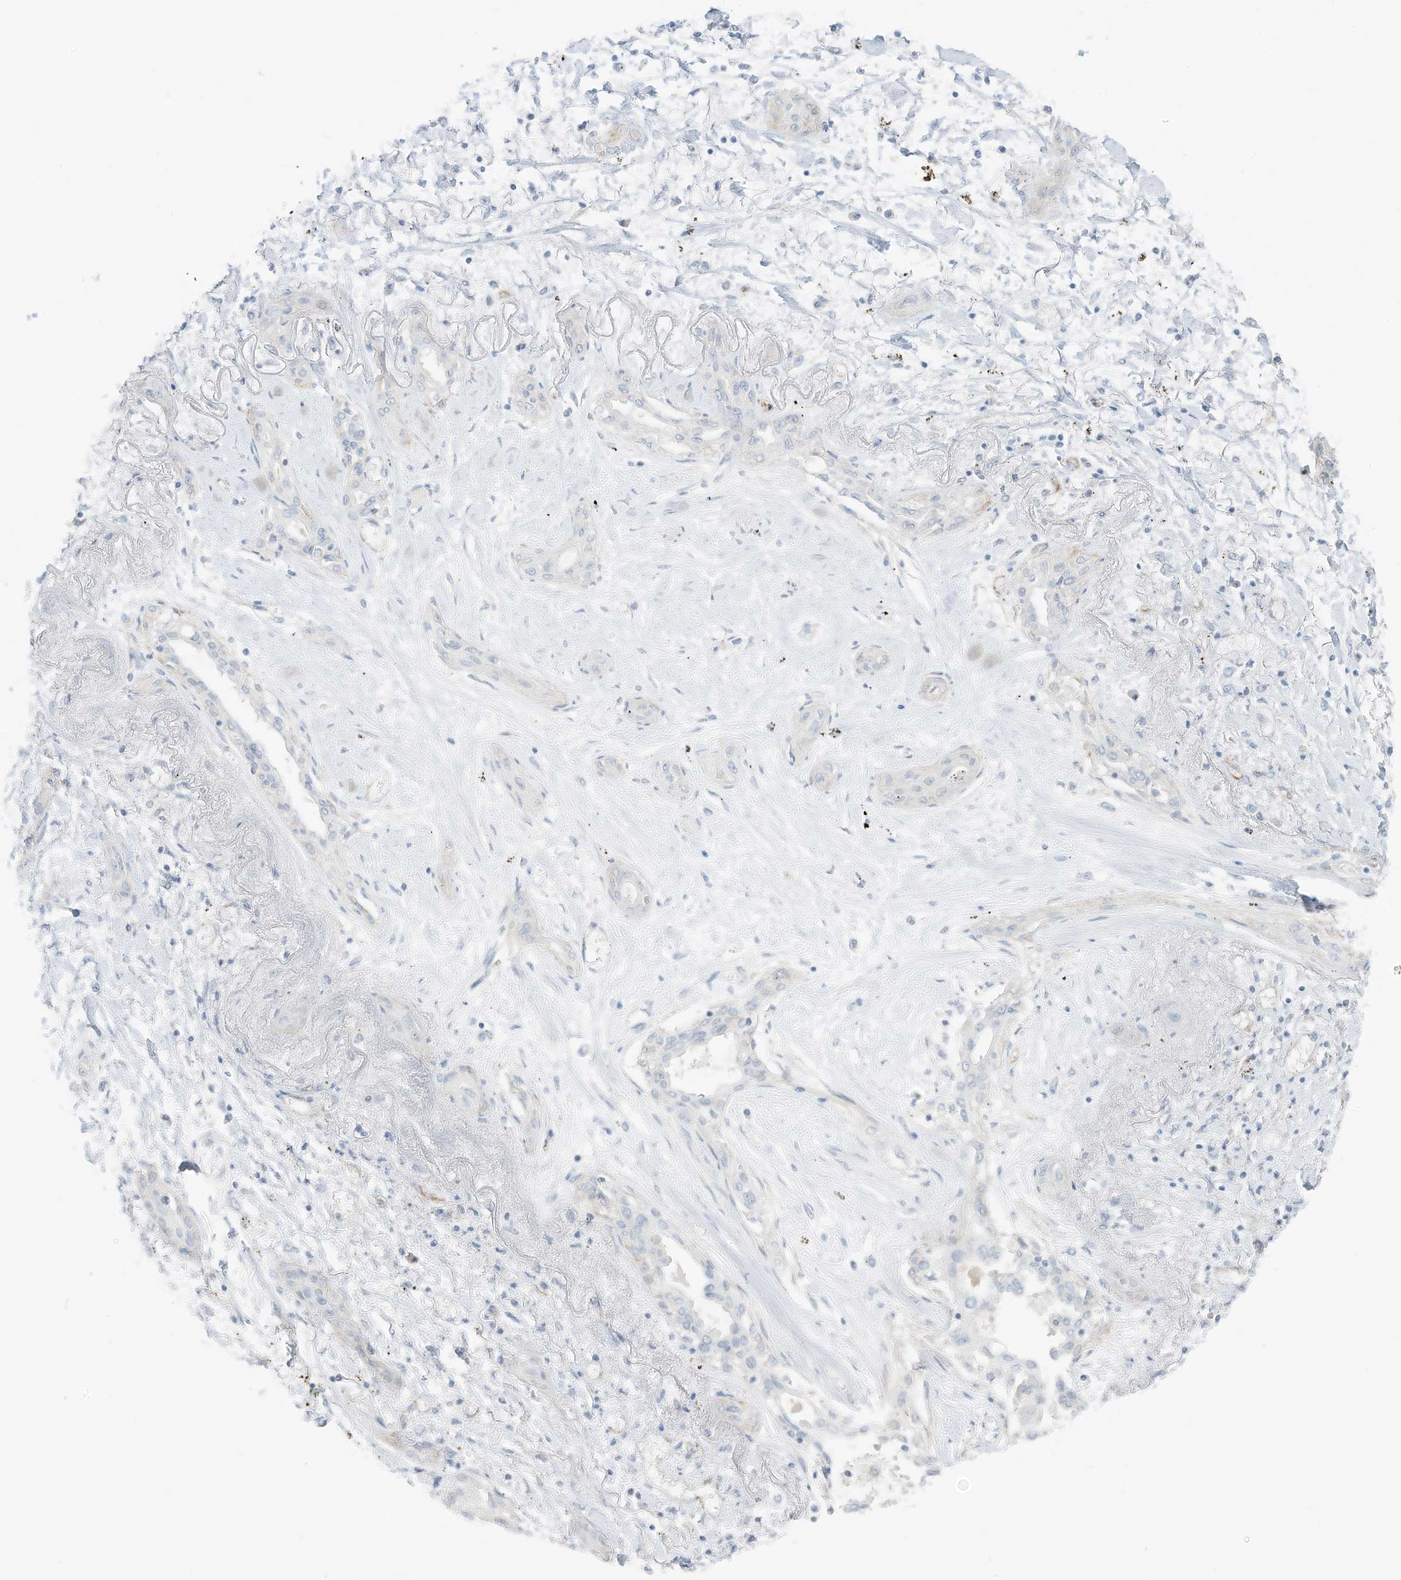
{"staining": {"intensity": "negative", "quantity": "none", "location": "none"}, "tissue": "lung cancer", "cell_type": "Tumor cells", "image_type": "cancer", "snomed": [{"axis": "morphology", "description": "Squamous cell carcinoma, NOS"}, {"axis": "topography", "description": "Lung"}], "caption": "A high-resolution micrograph shows immunohistochemistry staining of lung cancer (squamous cell carcinoma), which shows no significant expression in tumor cells.", "gene": "C11orf87", "patient": {"sex": "female", "age": 47}}